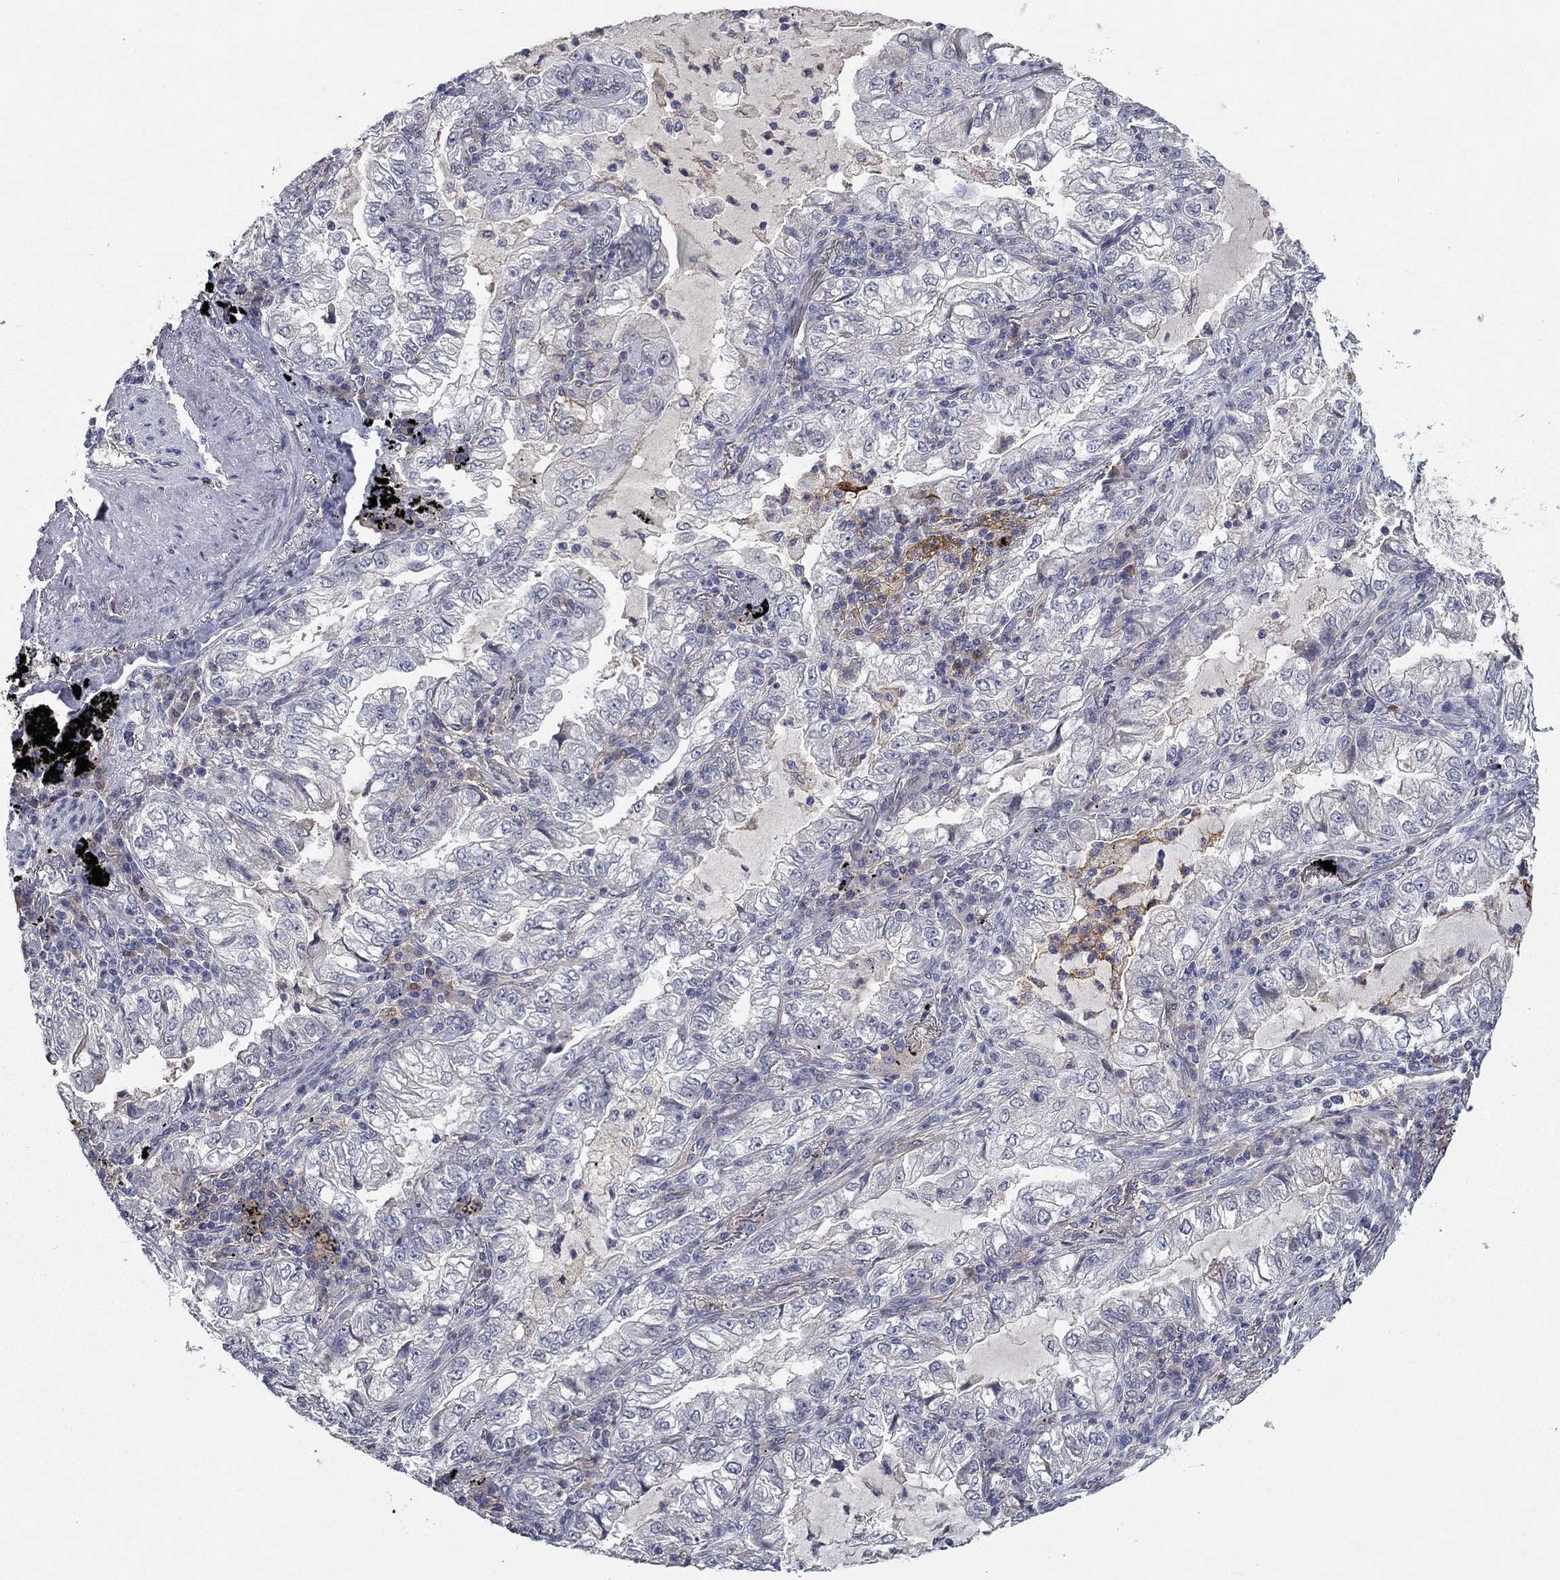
{"staining": {"intensity": "negative", "quantity": "none", "location": "none"}, "tissue": "lung cancer", "cell_type": "Tumor cells", "image_type": "cancer", "snomed": [{"axis": "morphology", "description": "Adenocarcinoma, NOS"}, {"axis": "topography", "description": "Lung"}], "caption": "Immunohistochemistry histopathology image of lung adenocarcinoma stained for a protein (brown), which displays no expression in tumor cells.", "gene": "CD274", "patient": {"sex": "female", "age": 73}}